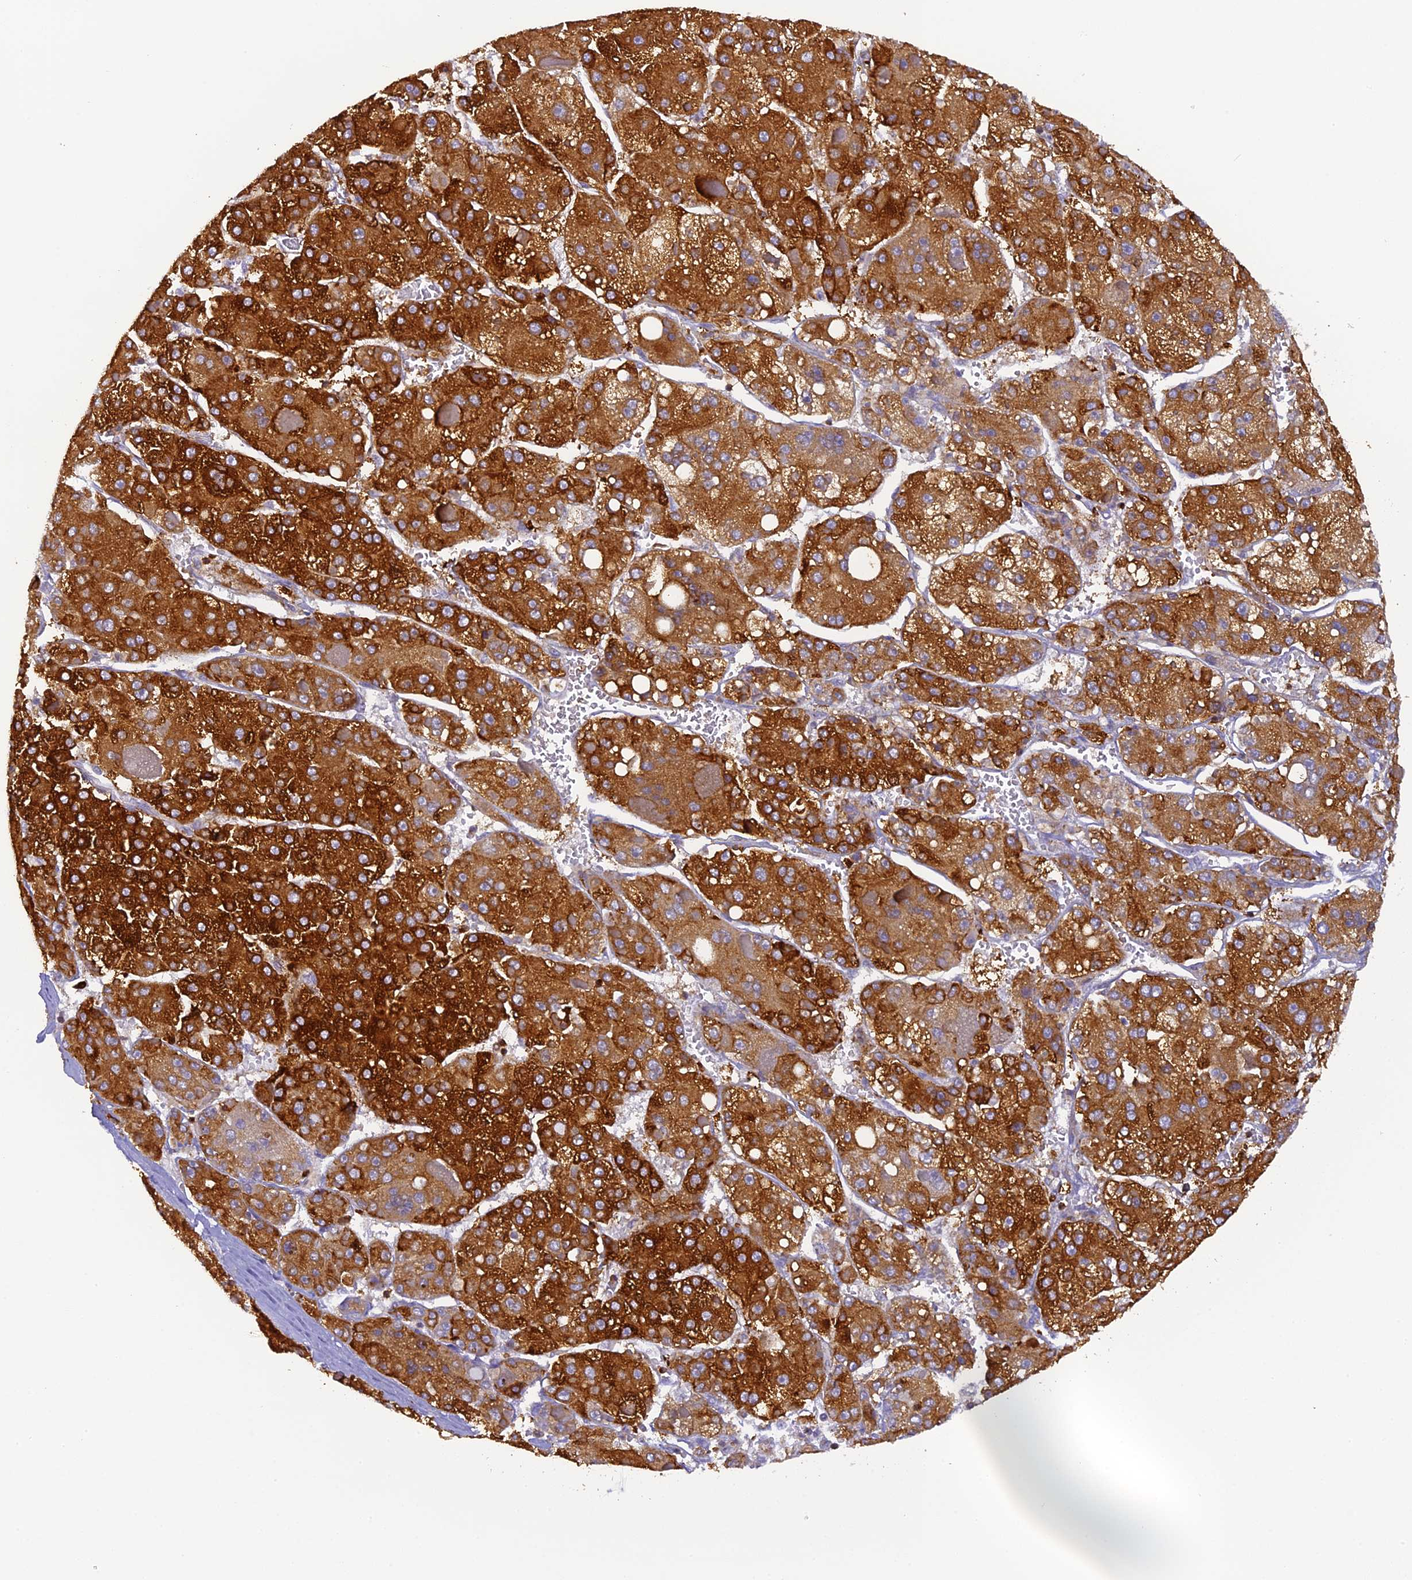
{"staining": {"intensity": "strong", "quantity": ">75%", "location": "cytoplasmic/membranous"}, "tissue": "liver cancer", "cell_type": "Tumor cells", "image_type": "cancer", "snomed": [{"axis": "morphology", "description": "Carcinoma, Hepatocellular, NOS"}, {"axis": "topography", "description": "Liver"}], "caption": "High-power microscopy captured an immunohistochemistry (IHC) image of liver cancer, revealing strong cytoplasmic/membranous expression in approximately >75% of tumor cells.", "gene": "FYB1", "patient": {"sex": "female", "age": 73}}